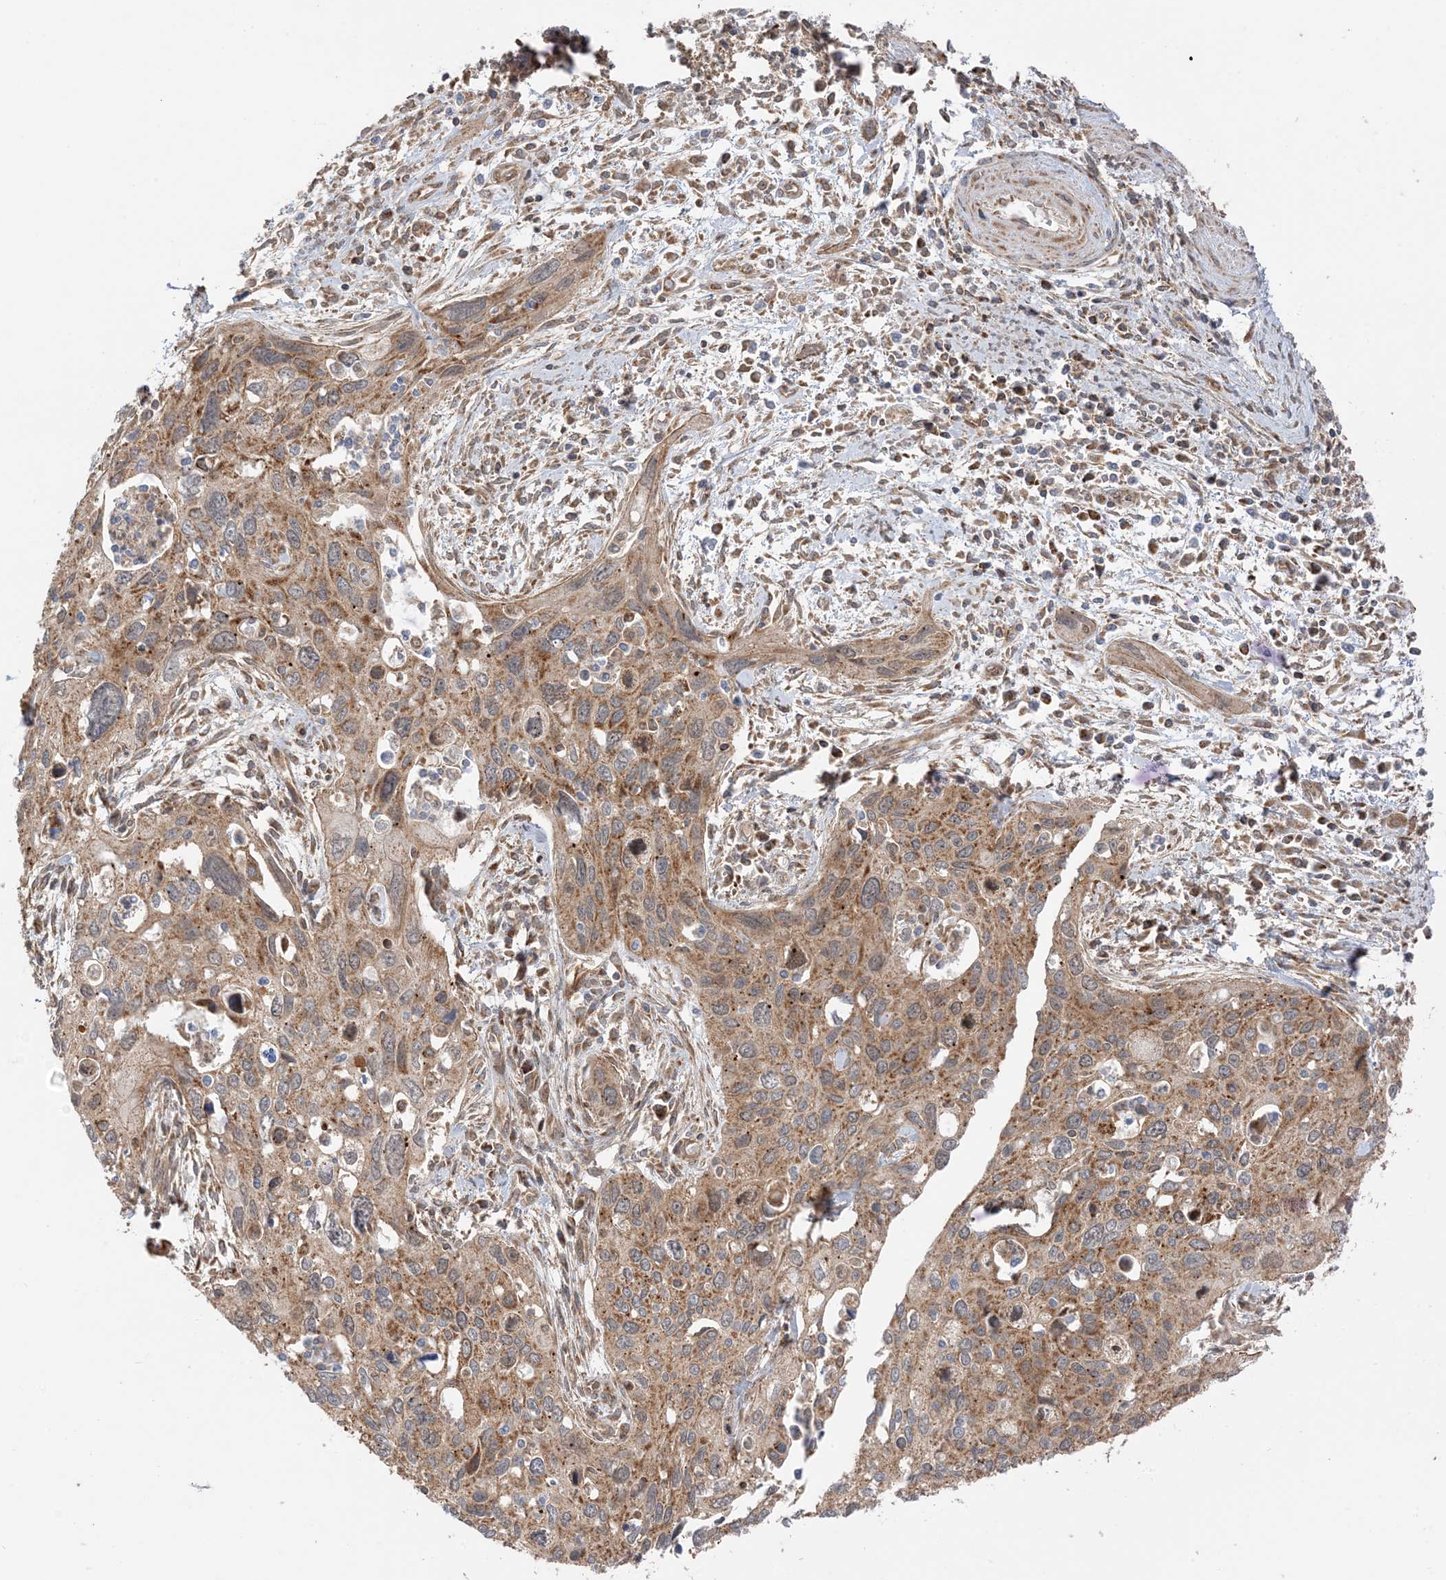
{"staining": {"intensity": "moderate", "quantity": ">75%", "location": "cytoplasmic/membranous"}, "tissue": "cervical cancer", "cell_type": "Tumor cells", "image_type": "cancer", "snomed": [{"axis": "morphology", "description": "Squamous cell carcinoma, NOS"}, {"axis": "topography", "description": "Cervix"}], "caption": "Protein expression analysis of cervical squamous cell carcinoma reveals moderate cytoplasmic/membranous staining in approximately >75% of tumor cells.", "gene": "N4BP3", "patient": {"sex": "female", "age": 55}}